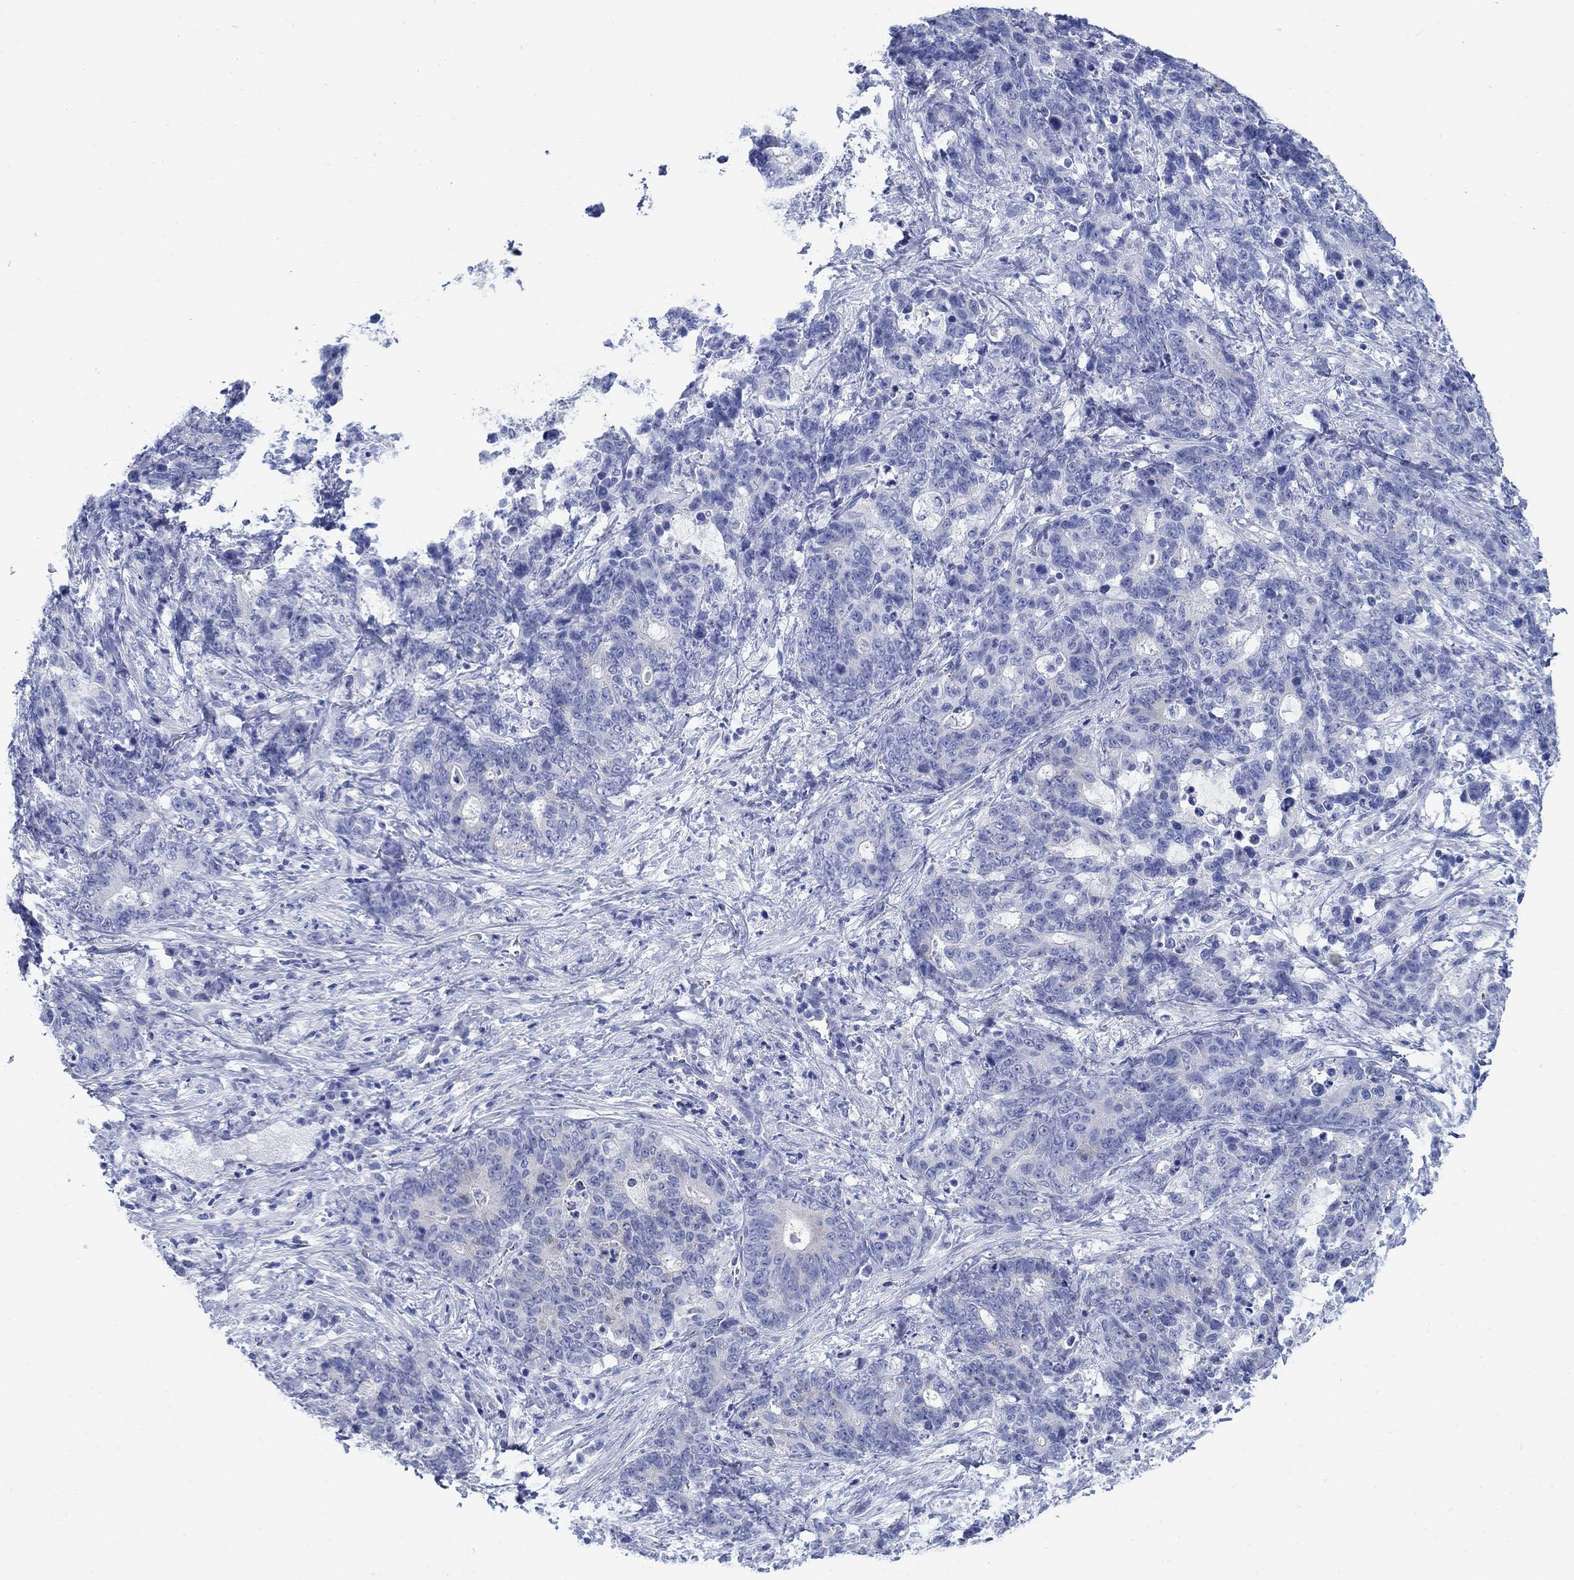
{"staining": {"intensity": "negative", "quantity": "none", "location": "none"}, "tissue": "stomach cancer", "cell_type": "Tumor cells", "image_type": "cancer", "snomed": [{"axis": "morphology", "description": "Normal tissue, NOS"}, {"axis": "morphology", "description": "Adenocarcinoma, NOS"}, {"axis": "topography", "description": "Stomach"}], "caption": "Immunohistochemistry image of stomach cancer (adenocarcinoma) stained for a protein (brown), which demonstrates no positivity in tumor cells. Brightfield microscopy of immunohistochemistry stained with DAB (3,3'-diaminobenzidine) (brown) and hematoxylin (blue), captured at high magnification.", "gene": "ZDHHC14", "patient": {"sex": "female", "age": 64}}